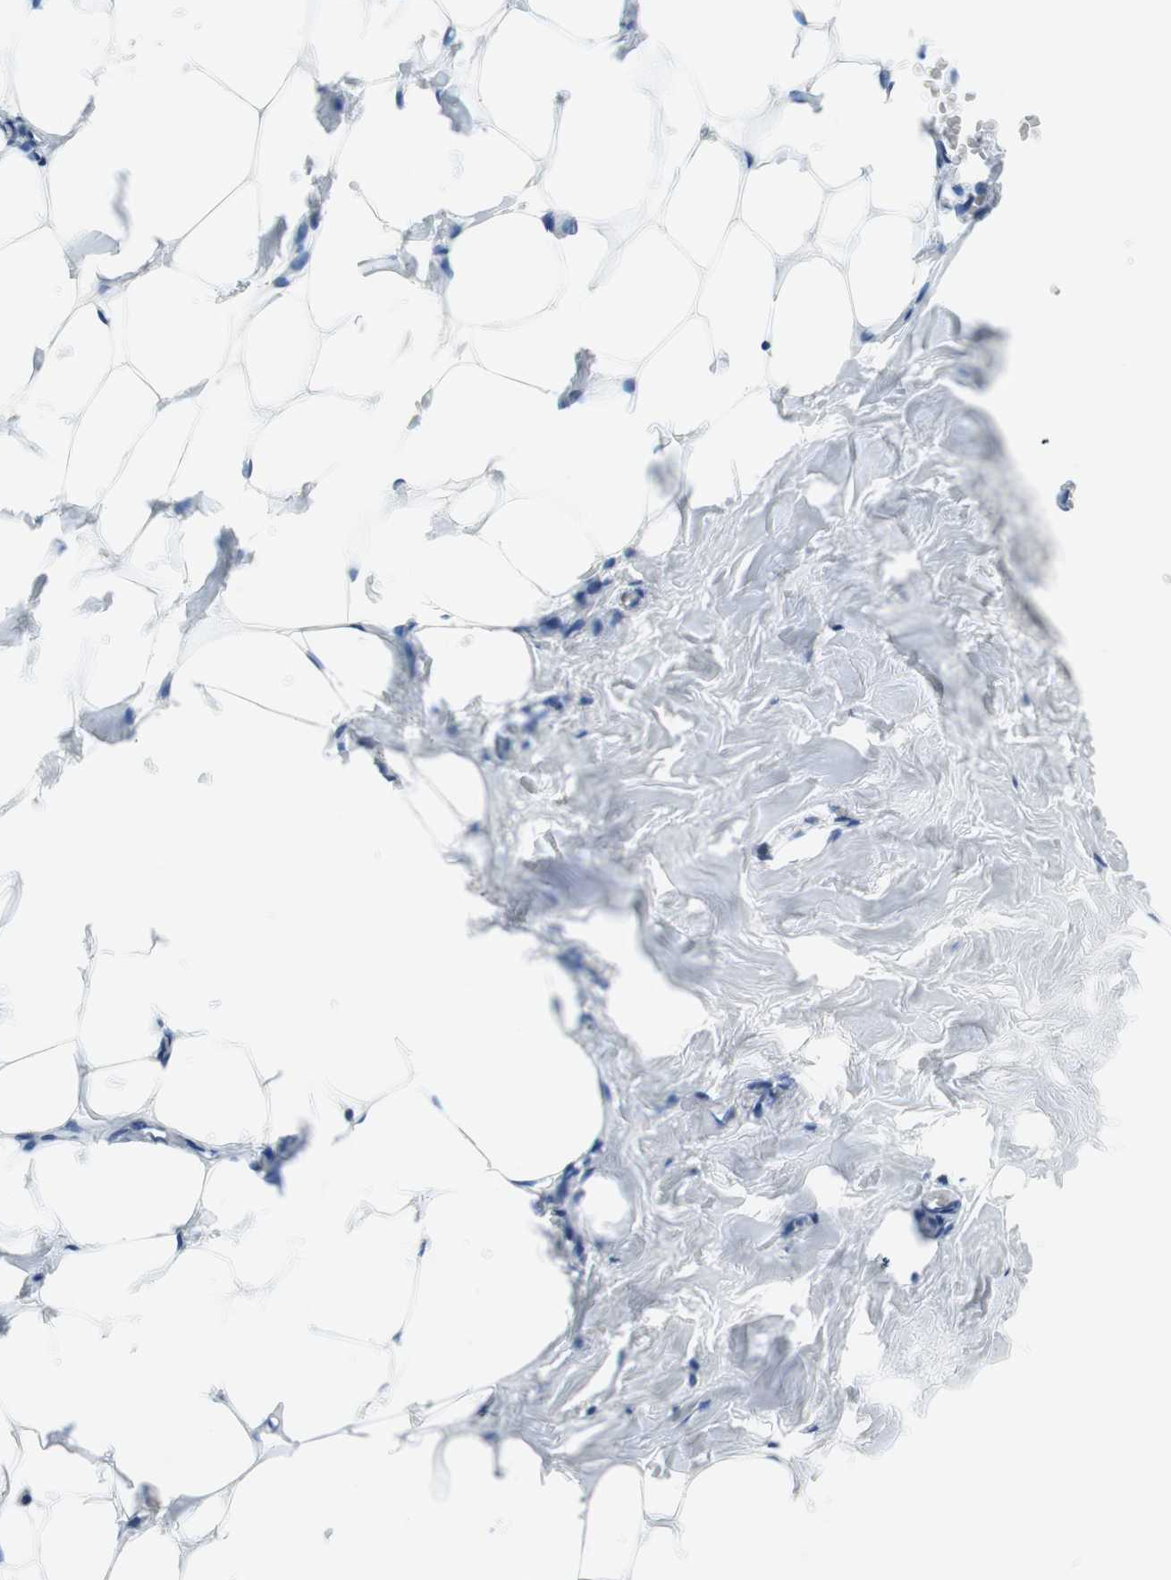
{"staining": {"intensity": "negative", "quantity": "none", "location": "none"}, "tissue": "breast", "cell_type": "Adipocytes", "image_type": "normal", "snomed": [{"axis": "morphology", "description": "Normal tissue, NOS"}, {"axis": "topography", "description": "Breast"}], "caption": "Protein analysis of normal breast displays no significant positivity in adipocytes. (Stains: DAB immunohistochemistry with hematoxylin counter stain, Microscopy: brightfield microscopy at high magnification).", "gene": "PACSIN1", "patient": {"sex": "female", "age": 27}}